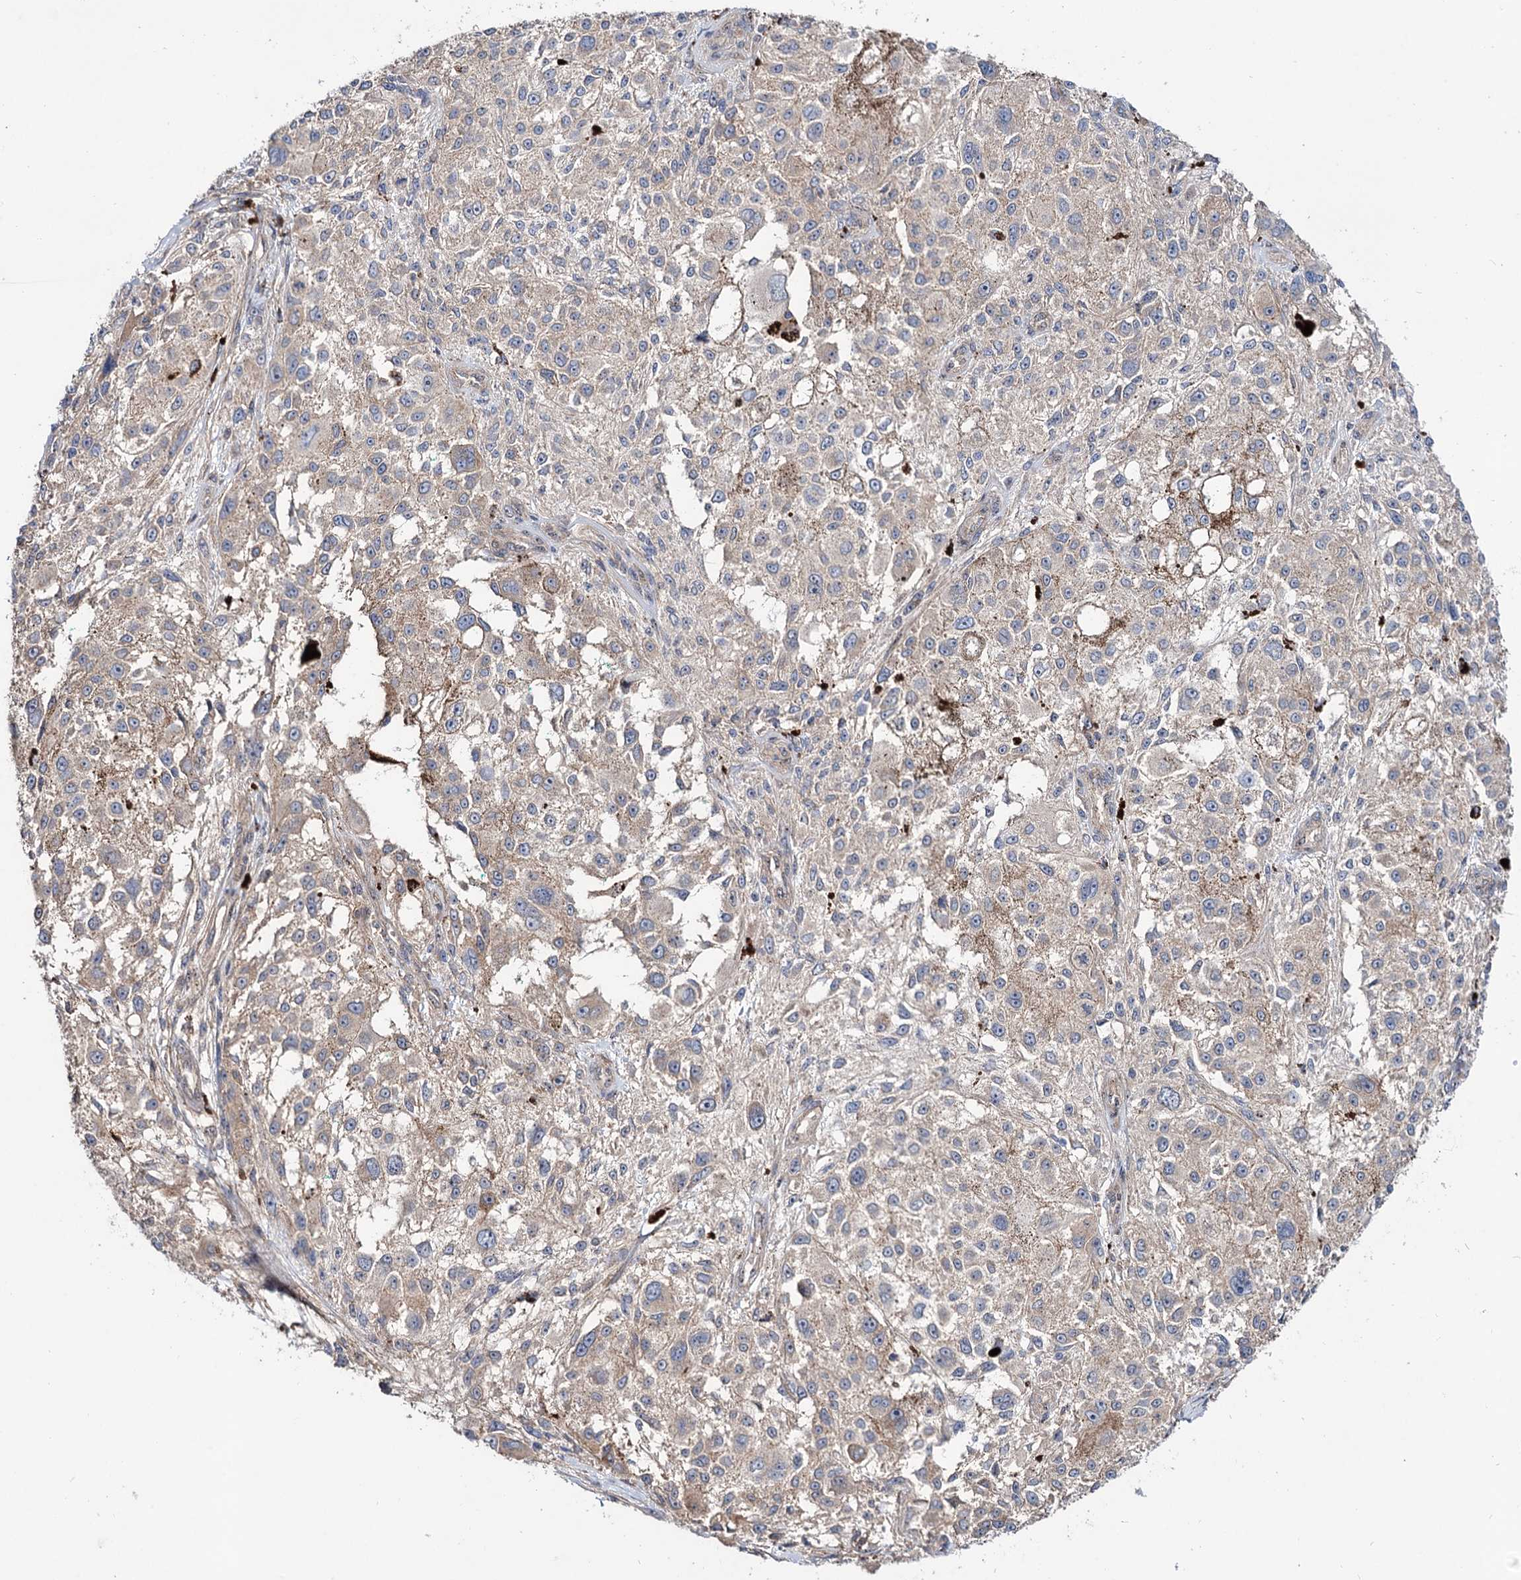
{"staining": {"intensity": "weak", "quantity": "<25%", "location": "cytoplasmic/membranous"}, "tissue": "melanoma", "cell_type": "Tumor cells", "image_type": "cancer", "snomed": [{"axis": "morphology", "description": "Necrosis, NOS"}, {"axis": "morphology", "description": "Malignant melanoma, NOS"}, {"axis": "topography", "description": "Skin"}], "caption": "High magnification brightfield microscopy of malignant melanoma stained with DAB (brown) and counterstained with hematoxylin (blue): tumor cells show no significant staining. (Brightfield microscopy of DAB (3,3'-diaminobenzidine) immunohistochemistry at high magnification).", "gene": "SEC24A", "patient": {"sex": "female", "age": 87}}